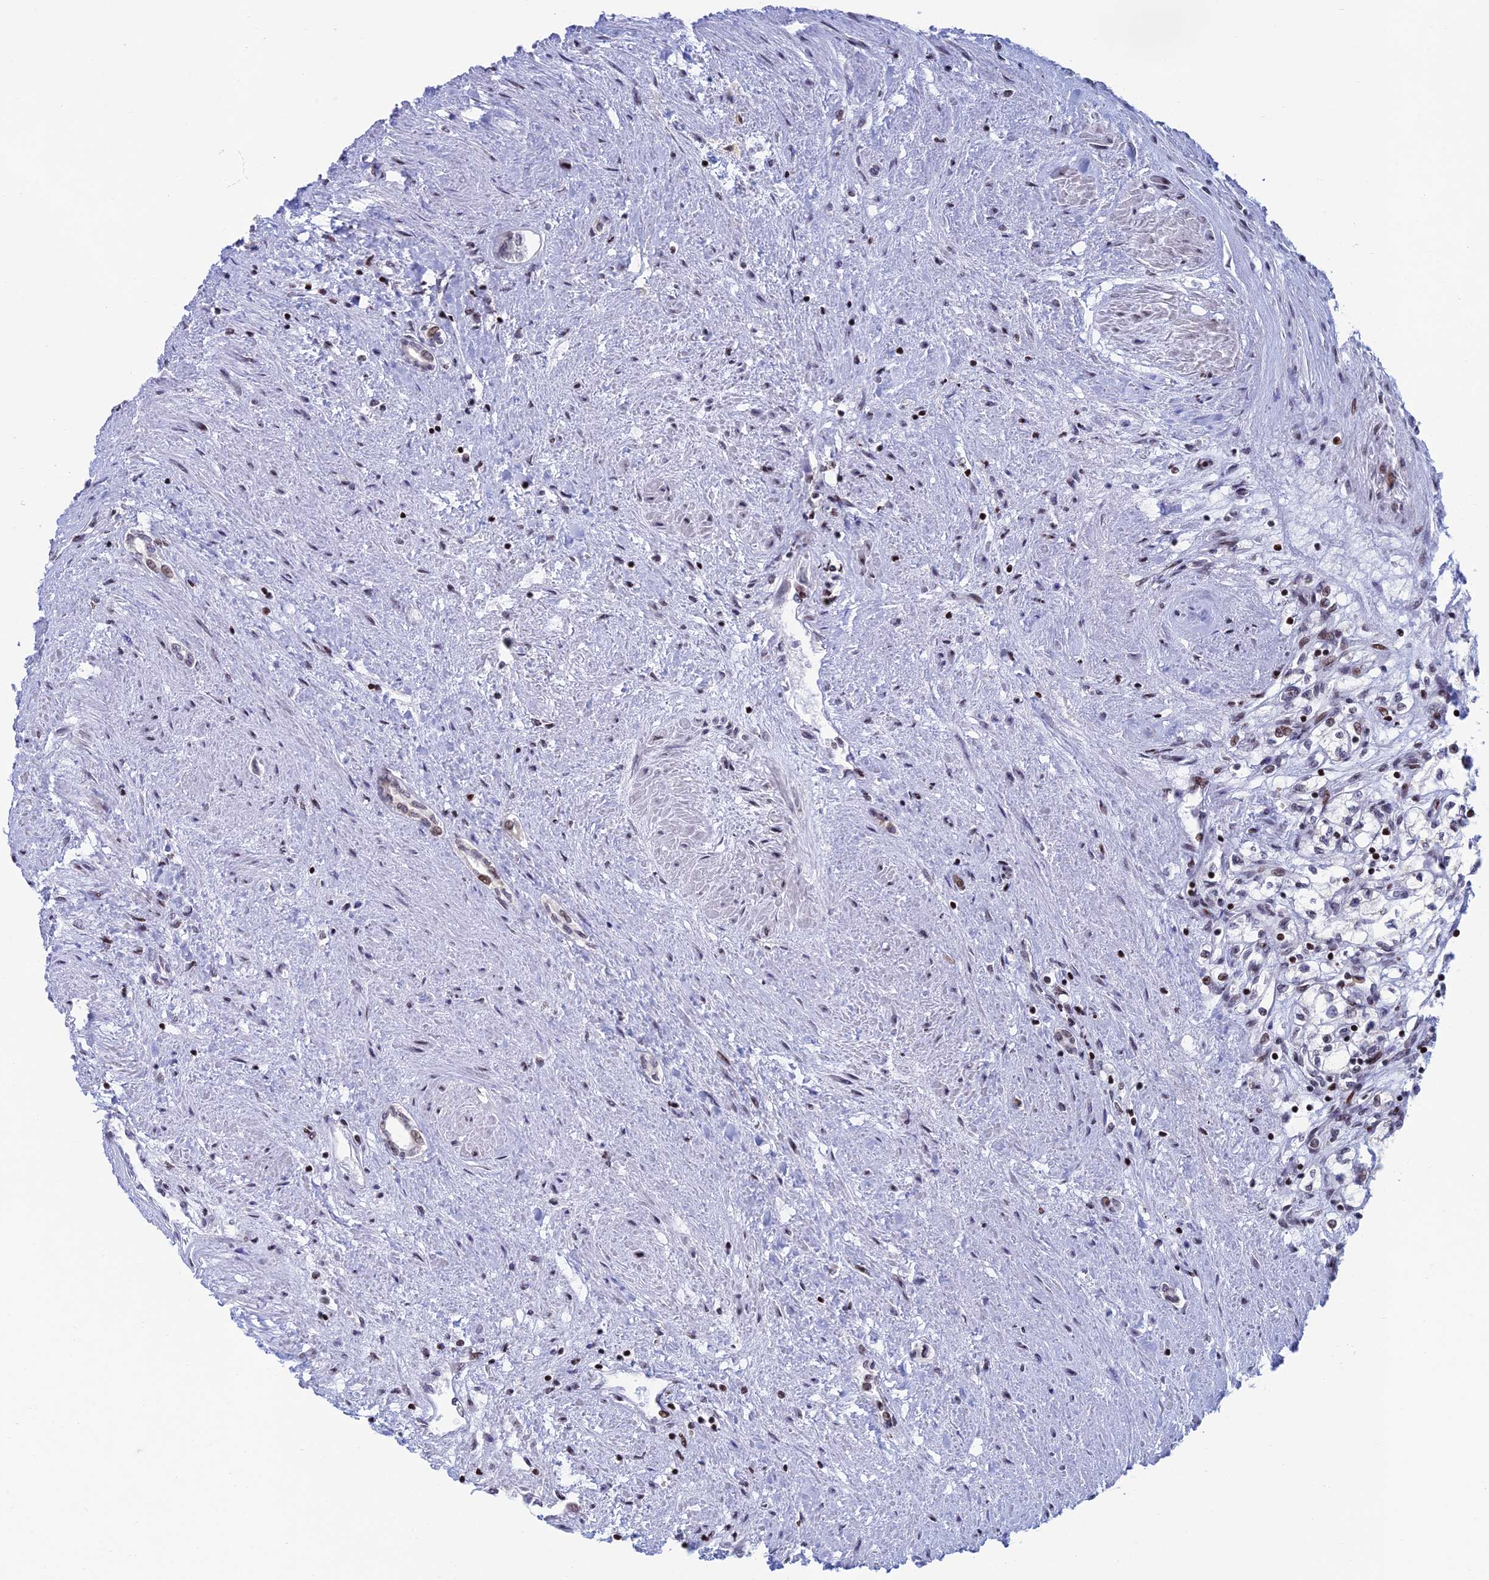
{"staining": {"intensity": "negative", "quantity": "none", "location": "none"}, "tissue": "renal cancer", "cell_type": "Tumor cells", "image_type": "cancer", "snomed": [{"axis": "morphology", "description": "Adenocarcinoma, NOS"}, {"axis": "topography", "description": "Kidney"}], "caption": "Immunohistochemistry (IHC) histopathology image of neoplastic tissue: adenocarcinoma (renal) stained with DAB (3,3'-diaminobenzidine) demonstrates no significant protein expression in tumor cells. (DAB immunohistochemistry (IHC) visualized using brightfield microscopy, high magnification).", "gene": "AFF3", "patient": {"sex": "male", "age": 59}}